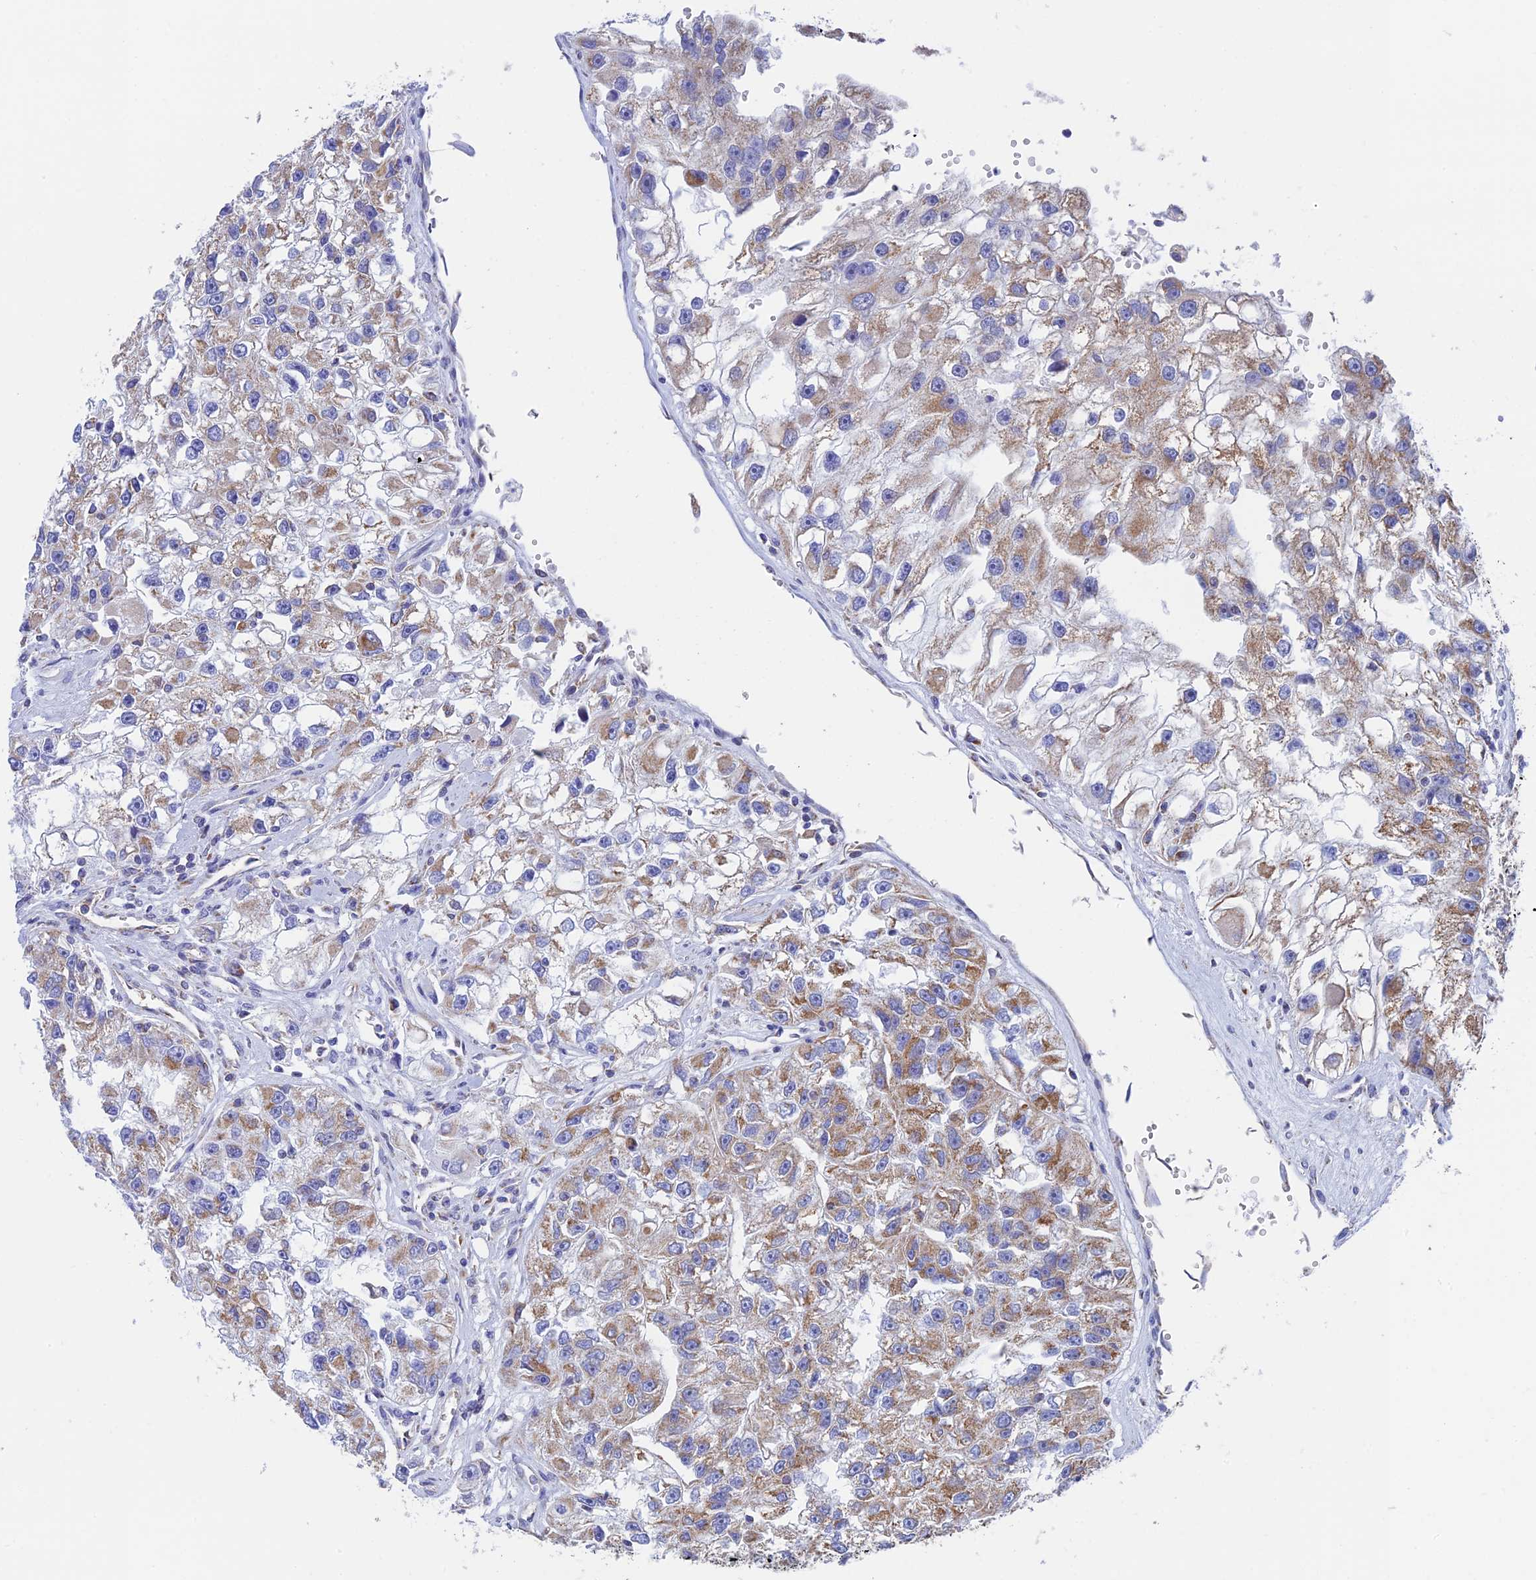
{"staining": {"intensity": "moderate", "quantity": "25%-75%", "location": "cytoplasmic/membranous"}, "tissue": "renal cancer", "cell_type": "Tumor cells", "image_type": "cancer", "snomed": [{"axis": "morphology", "description": "Adenocarcinoma, NOS"}, {"axis": "topography", "description": "Kidney"}], "caption": "High-power microscopy captured an immunohistochemistry (IHC) photomicrograph of adenocarcinoma (renal), revealing moderate cytoplasmic/membranous positivity in about 25%-75% of tumor cells. Using DAB (3,3'-diaminobenzidine) (brown) and hematoxylin (blue) stains, captured at high magnification using brightfield microscopy.", "gene": "ZNF181", "patient": {"sex": "male", "age": 63}}